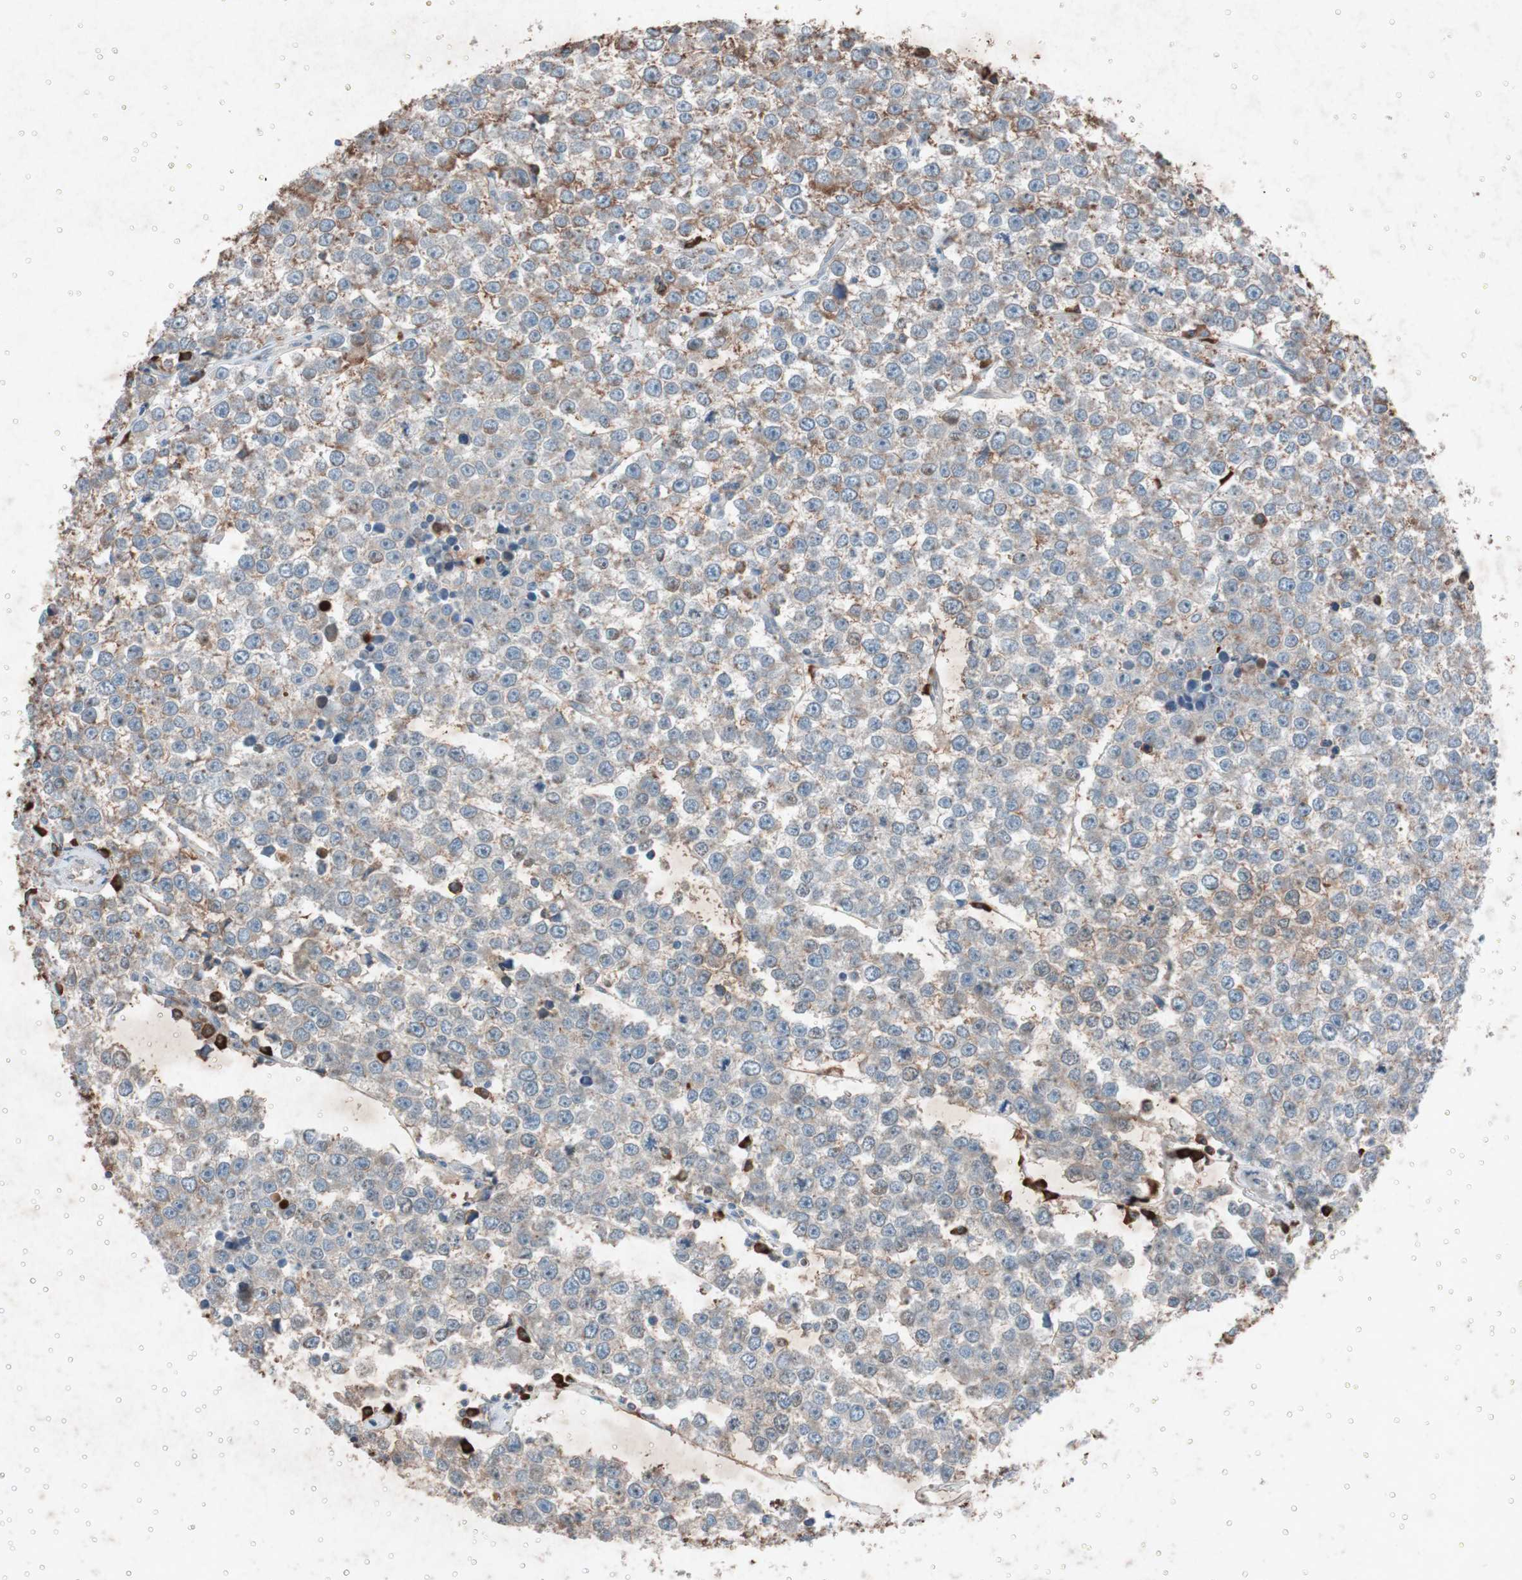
{"staining": {"intensity": "weak", "quantity": "25%-75%", "location": "cytoplasmic/membranous"}, "tissue": "testis cancer", "cell_type": "Tumor cells", "image_type": "cancer", "snomed": [{"axis": "morphology", "description": "Seminoma, NOS"}, {"axis": "morphology", "description": "Carcinoma, Embryonal, NOS"}, {"axis": "topography", "description": "Testis"}], "caption": "Protein expression analysis of testis seminoma displays weak cytoplasmic/membranous positivity in approximately 25%-75% of tumor cells.", "gene": "GRB7", "patient": {"sex": "male", "age": 52}}